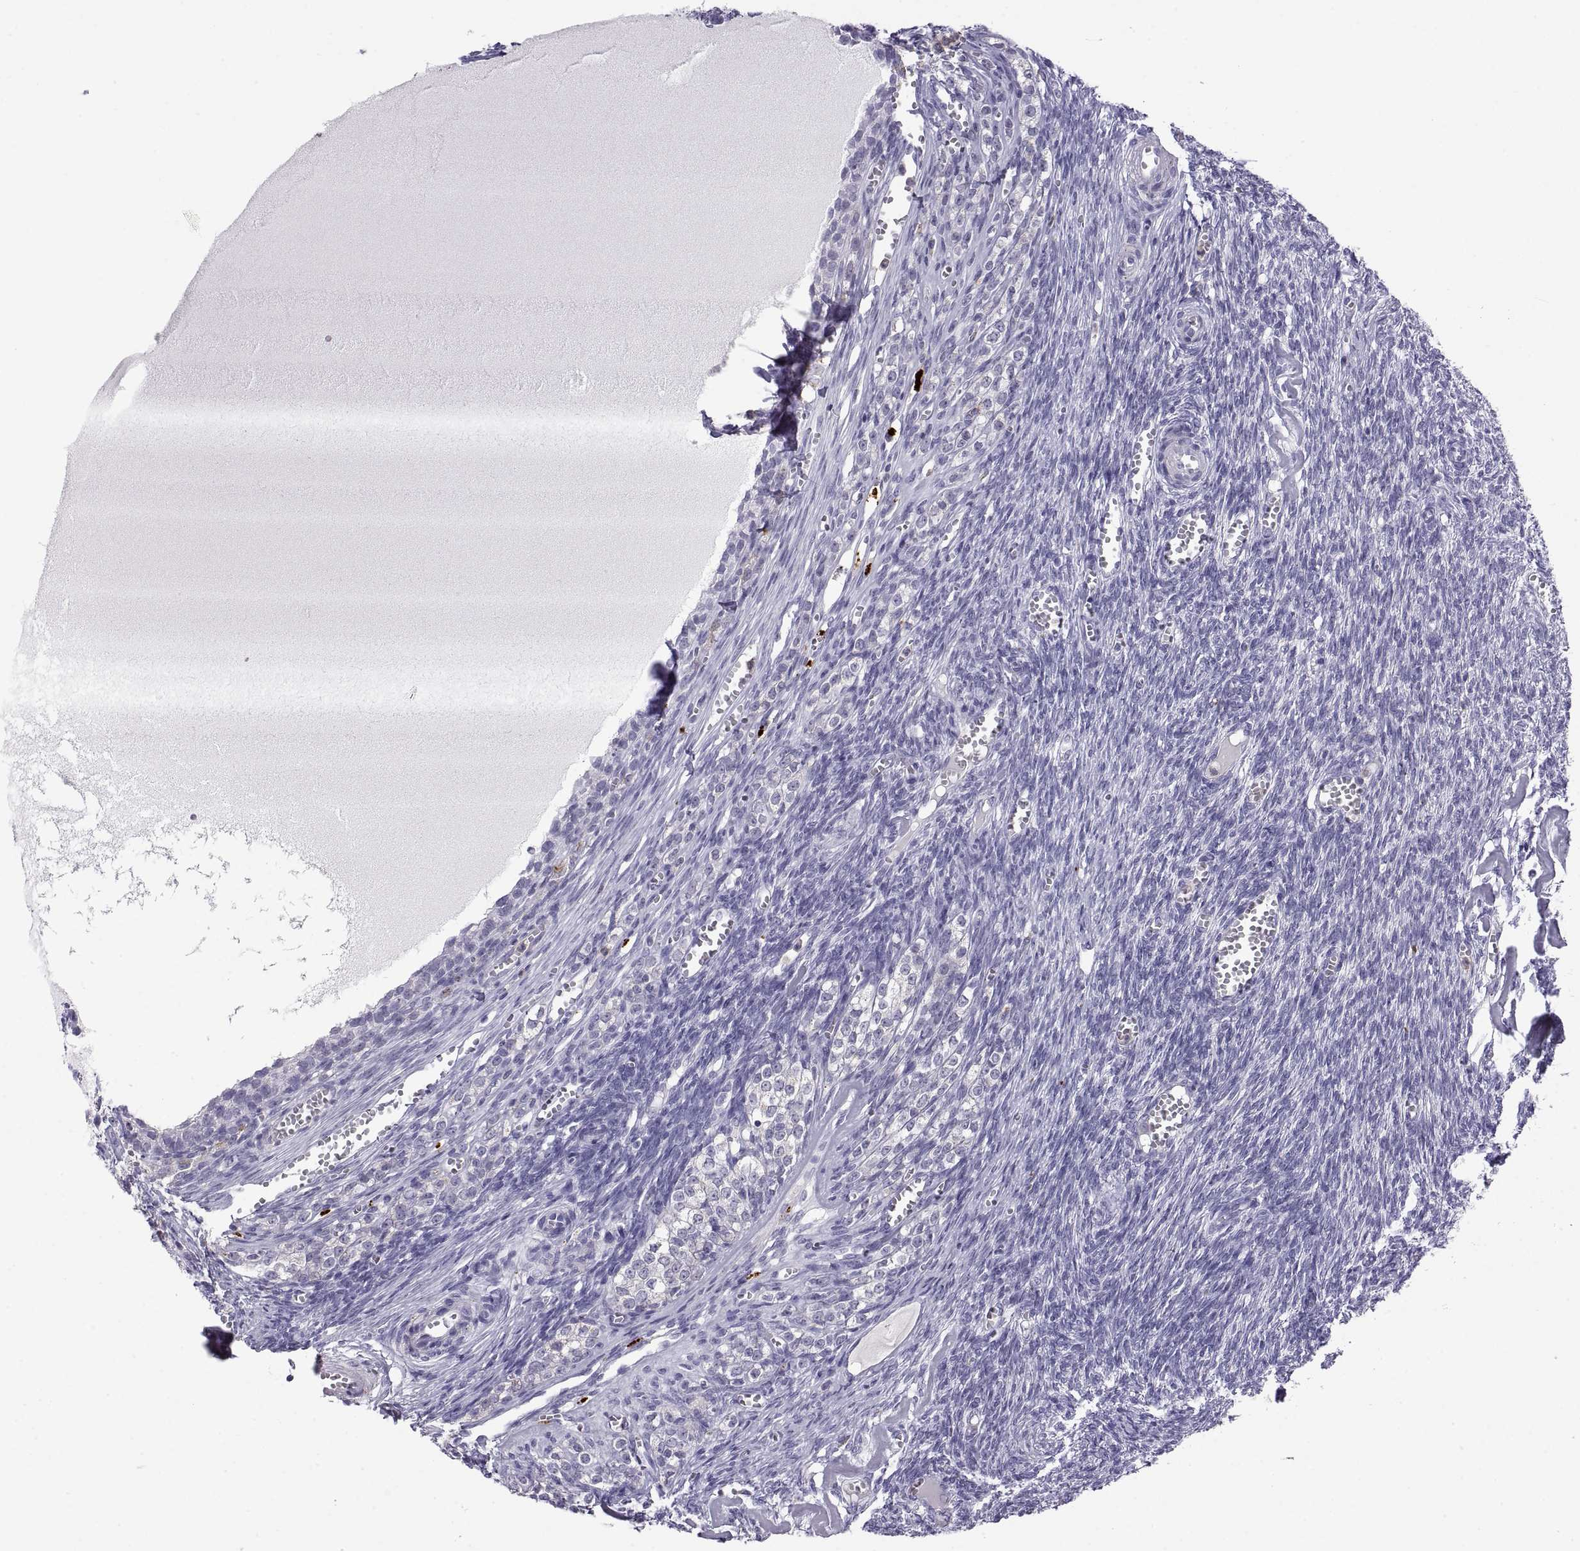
{"staining": {"intensity": "negative", "quantity": "none", "location": "none"}, "tissue": "ovary", "cell_type": "Follicle cells", "image_type": "normal", "snomed": [{"axis": "morphology", "description": "Normal tissue, NOS"}, {"axis": "topography", "description": "Ovary"}], "caption": "A high-resolution photomicrograph shows immunohistochemistry staining of unremarkable ovary, which reveals no significant positivity in follicle cells.", "gene": "RGS19", "patient": {"sex": "female", "age": 43}}